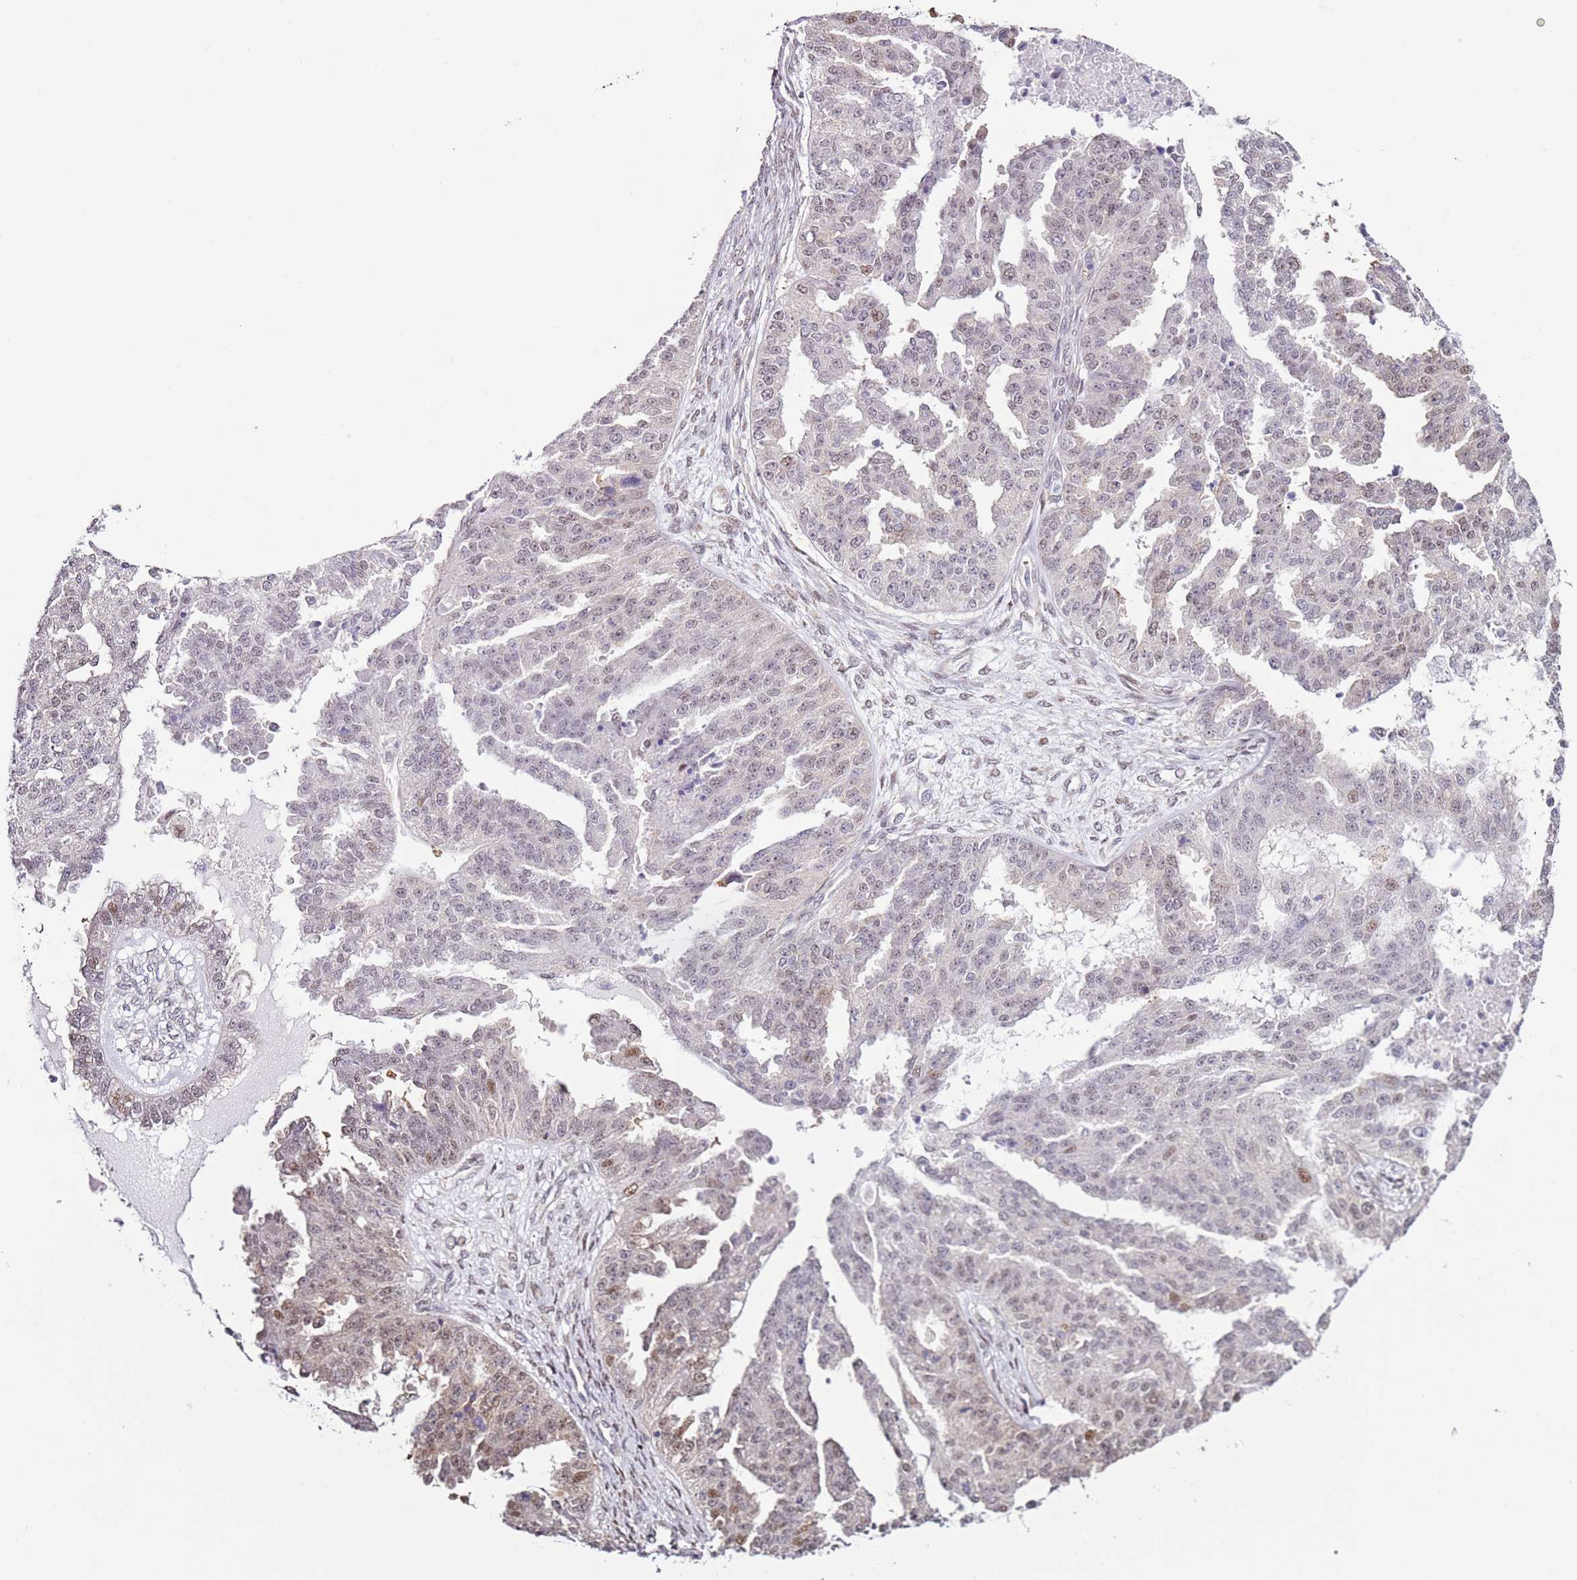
{"staining": {"intensity": "moderate", "quantity": "<25%", "location": "nuclear"}, "tissue": "ovarian cancer", "cell_type": "Tumor cells", "image_type": "cancer", "snomed": [{"axis": "morphology", "description": "Cystadenocarcinoma, serous, NOS"}, {"axis": "topography", "description": "Ovary"}], "caption": "Protein expression analysis of human serous cystadenocarcinoma (ovarian) reveals moderate nuclear positivity in about <25% of tumor cells.", "gene": "PSMD4", "patient": {"sex": "female", "age": 58}}